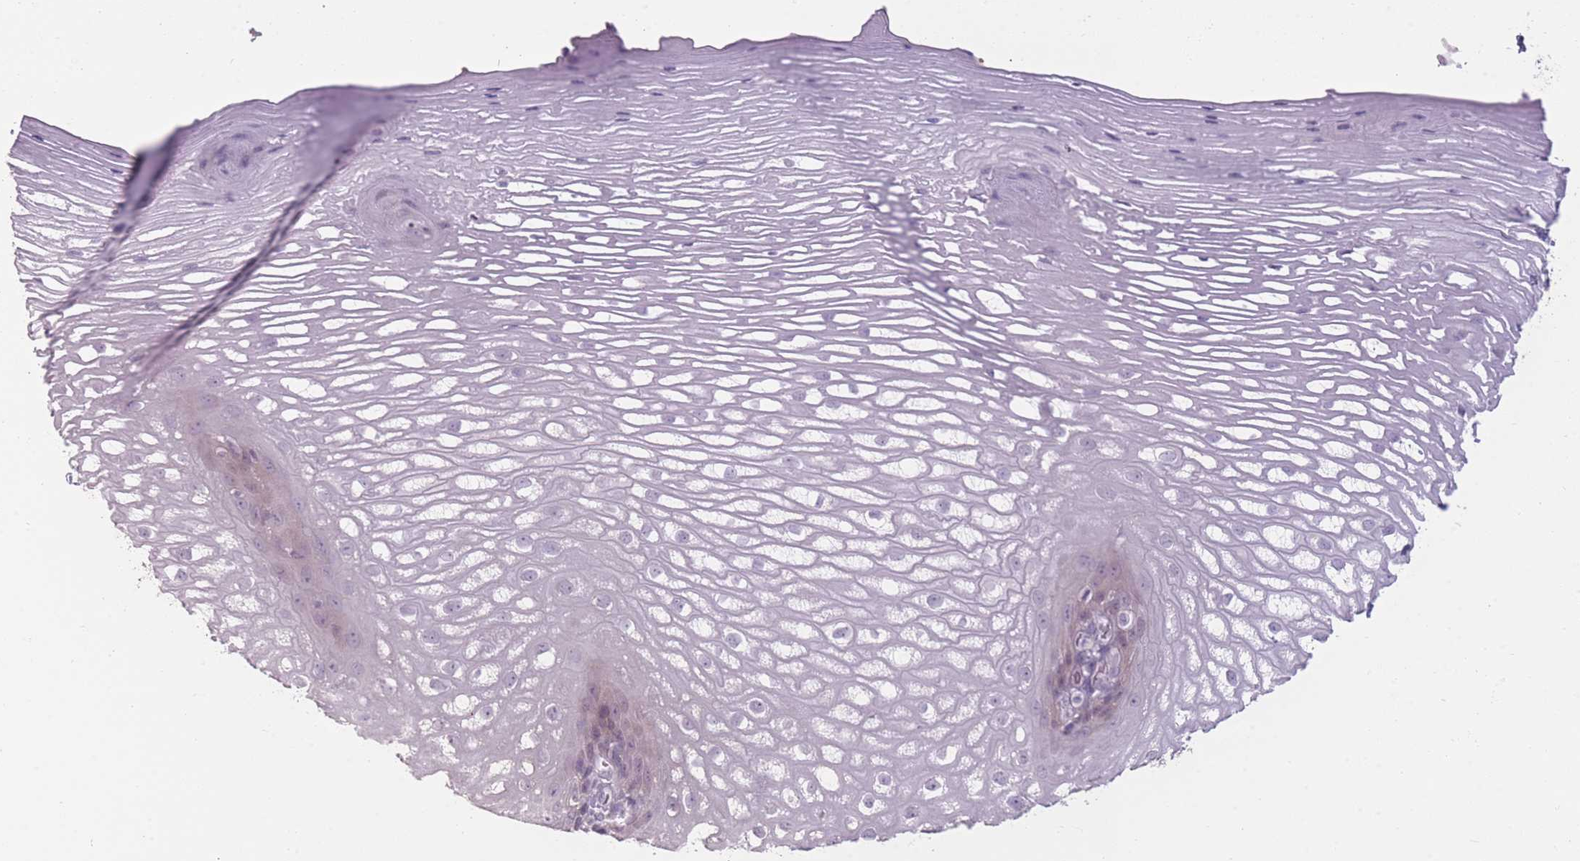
{"staining": {"intensity": "weak", "quantity": "<25%", "location": "nuclear"}, "tissue": "esophagus", "cell_type": "Squamous epithelial cells", "image_type": "normal", "snomed": [{"axis": "morphology", "description": "Normal tissue, NOS"}, {"axis": "topography", "description": "Esophagus"}], "caption": "The histopathology image exhibits no staining of squamous epithelial cells in benign esophagus.", "gene": "ZBTB24", "patient": {"sex": "male", "age": 69}}